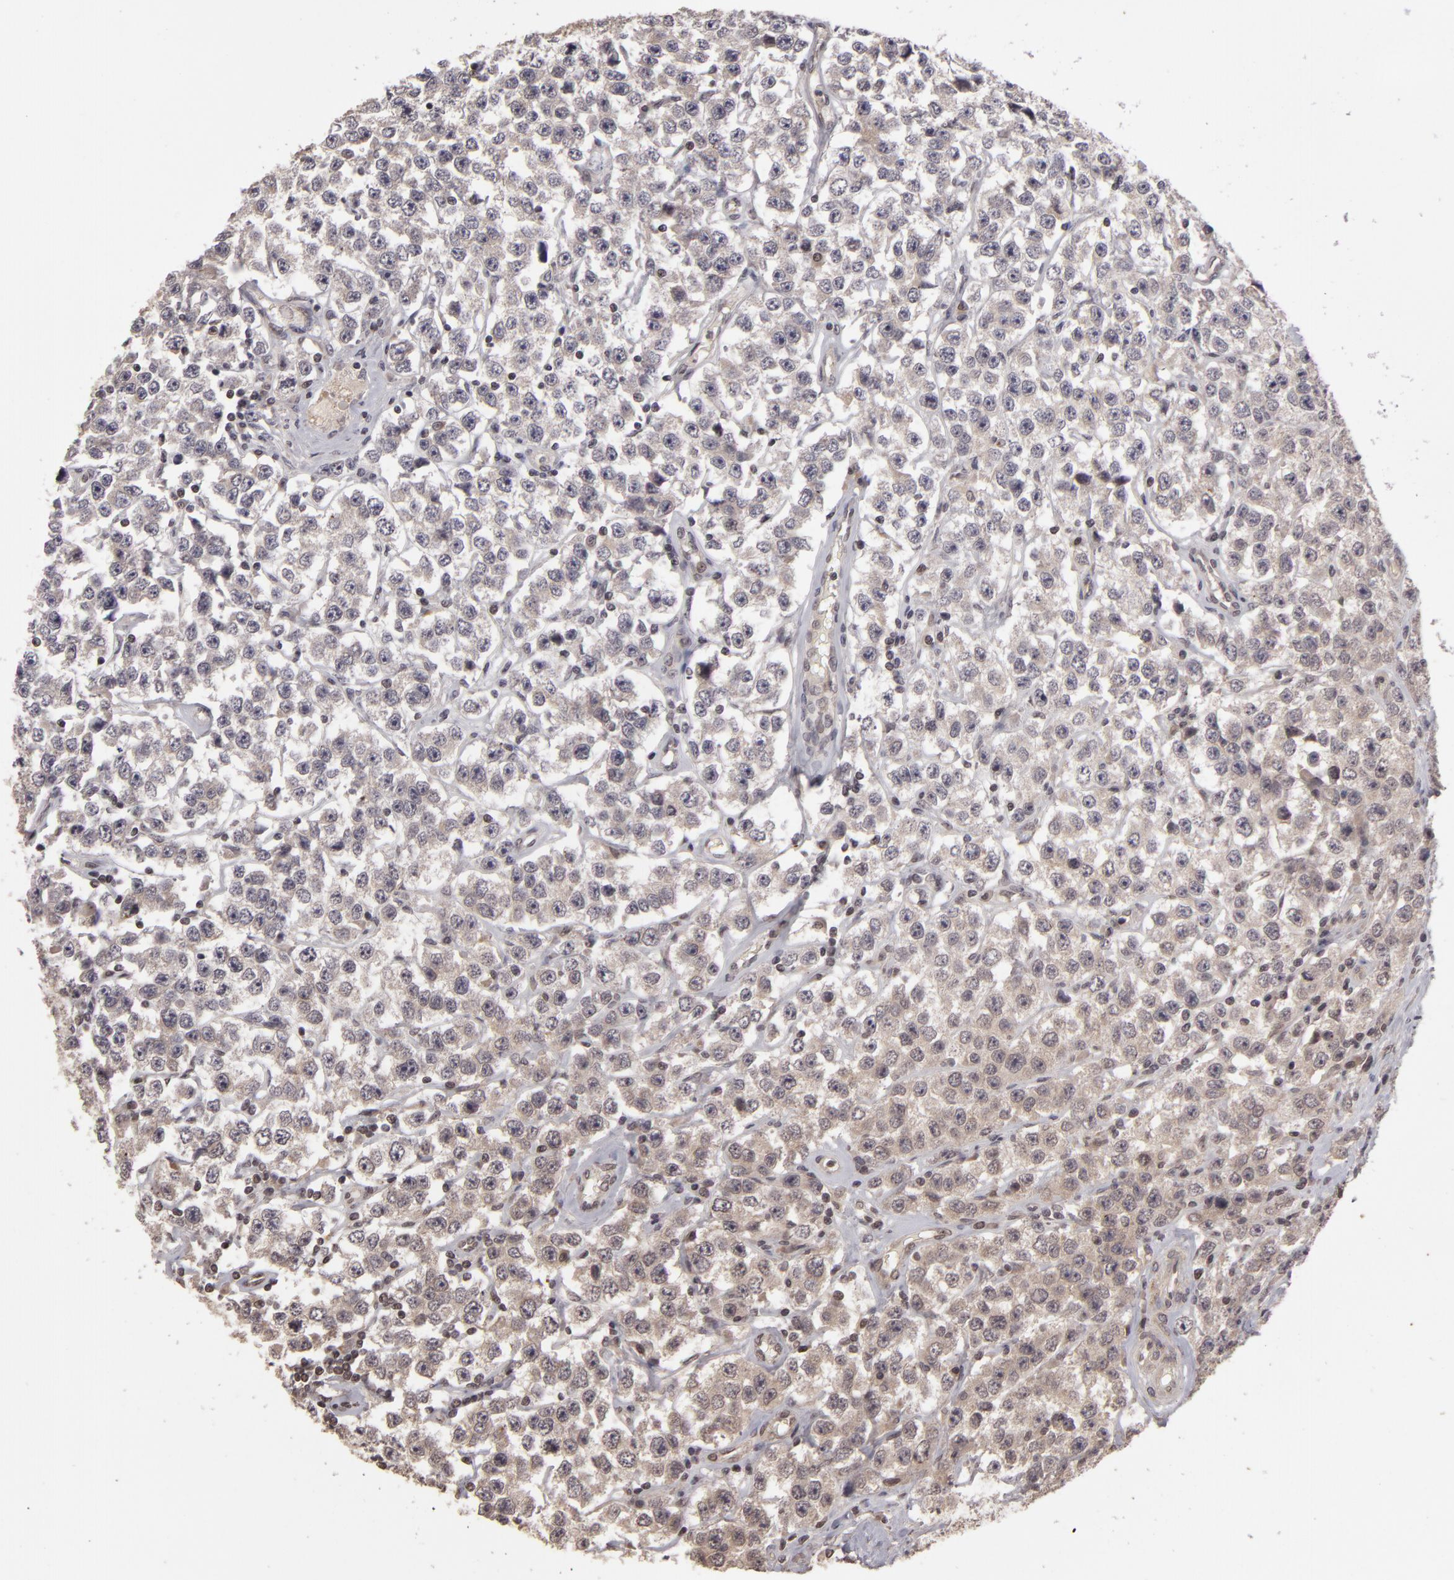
{"staining": {"intensity": "negative", "quantity": "none", "location": "none"}, "tissue": "testis cancer", "cell_type": "Tumor cells", "image_type": "cancer", "snomed": [{"axis": "morphology", "description": "Seminoma, NOS"}, {"axis": "topography", "description": "Testis"}], "caption": "IHC of testis cancer (seminoma) demonstrates no staining in tumor cells.", "gene": "DFFA", "patient": {"sex": "male", "age": 52}}